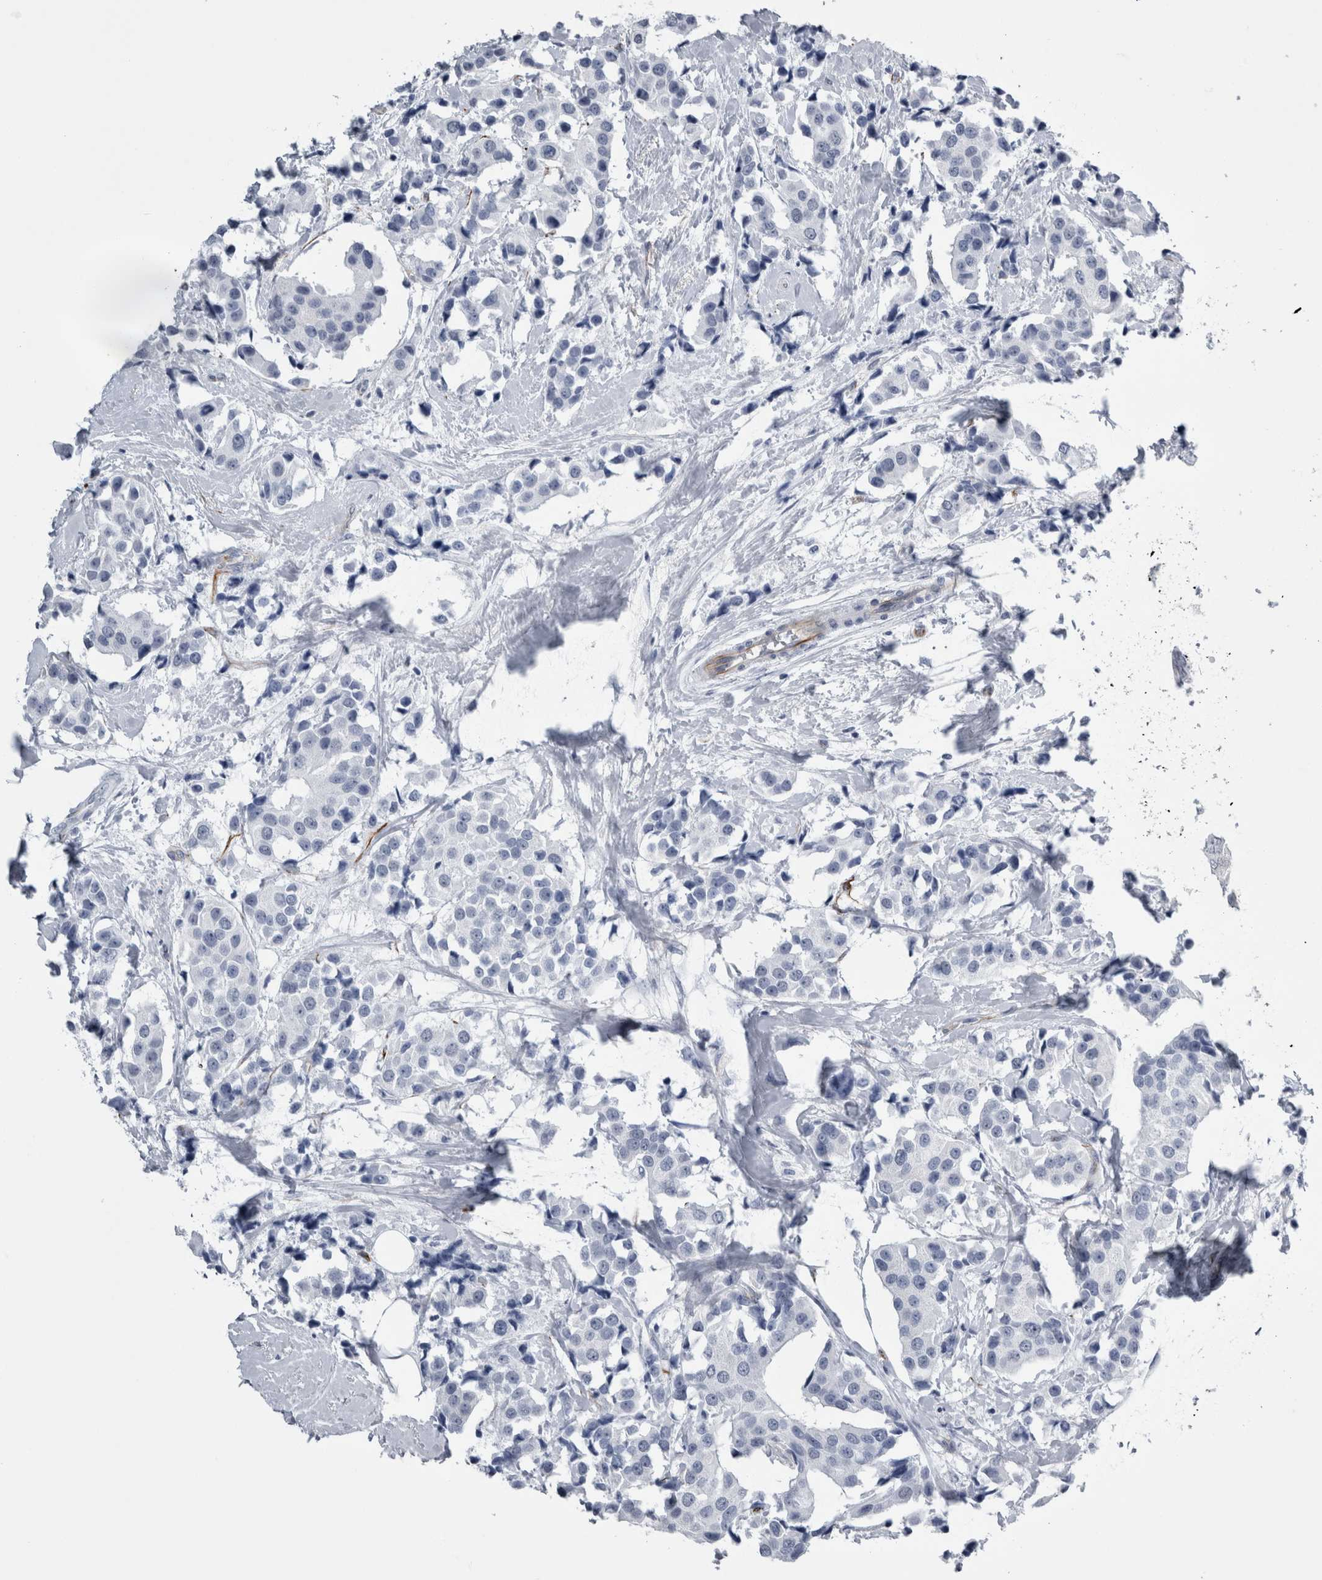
{"staining": {"intensity": "negative", "quantity": "none", "location": "none"}, "tissue": "breast cancer", "cell_type": "Tumor cells", "image_type": "cancer", "snomed": [{"axis": "morphology", "description": "Normal tissue, NOS"}, {"axis": "morphology", "description": "Duct carcinoma"}, {"axis": "topography", "description": "Breast"}], "caption": "The image shows no significant expression in tumor cells of intraductal carcinoma (breast).", "gene": "VWDE", "patient": {"sex": "female", "age": 39}}